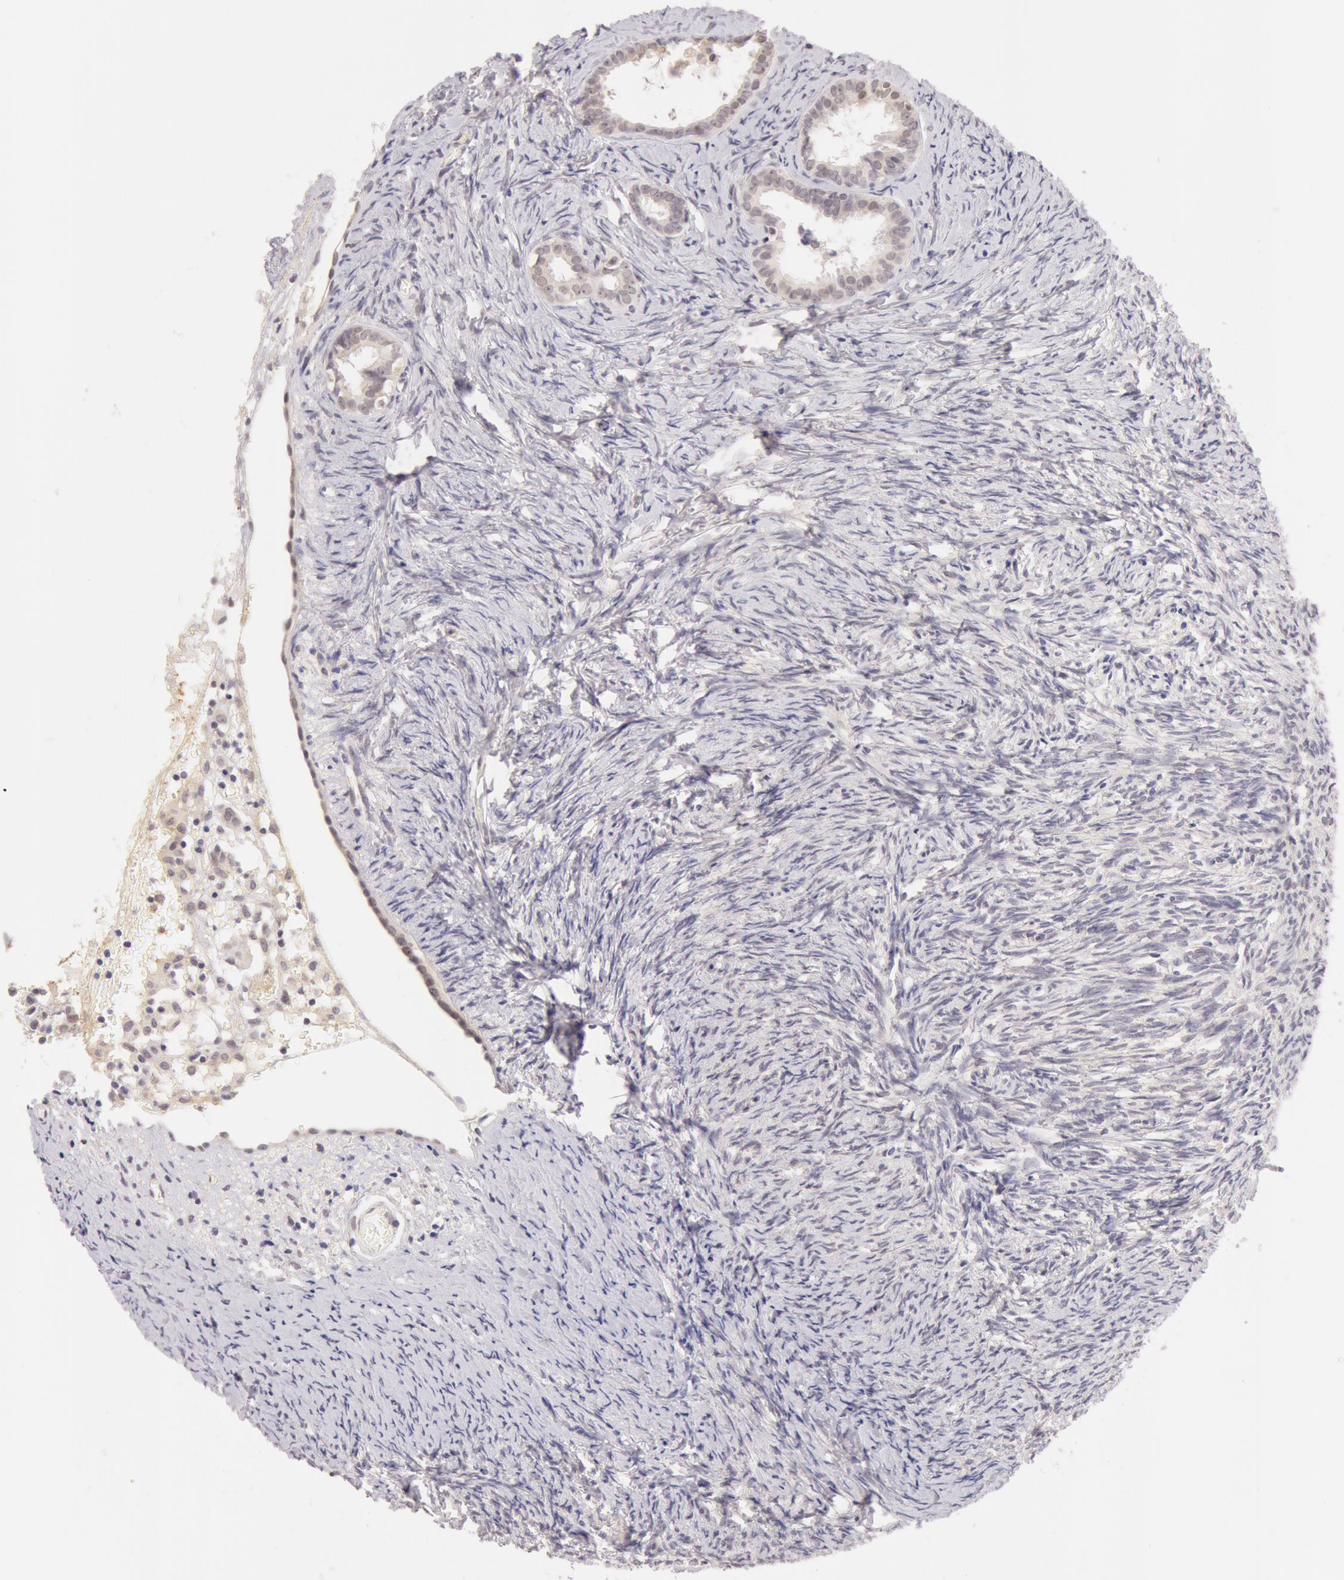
{"staining": {"intensity": "negative", "quantity": "none", "location": "none"}, "tissue": "ovary", "cell_type": "Follicle cells", "image_type": "normal", "snomed": [{"axis": "morphology", "description": "Normal tissue, NOS"}, {"axis": "topography", "description": "Ovary"}], "caption": "This is an immunohistochemistry (IHC) micrograph of normal ovary. There is no positivity in follicle cells.", "gene": "ZNF597", "patient": {"sex": "female", "age": 54}}